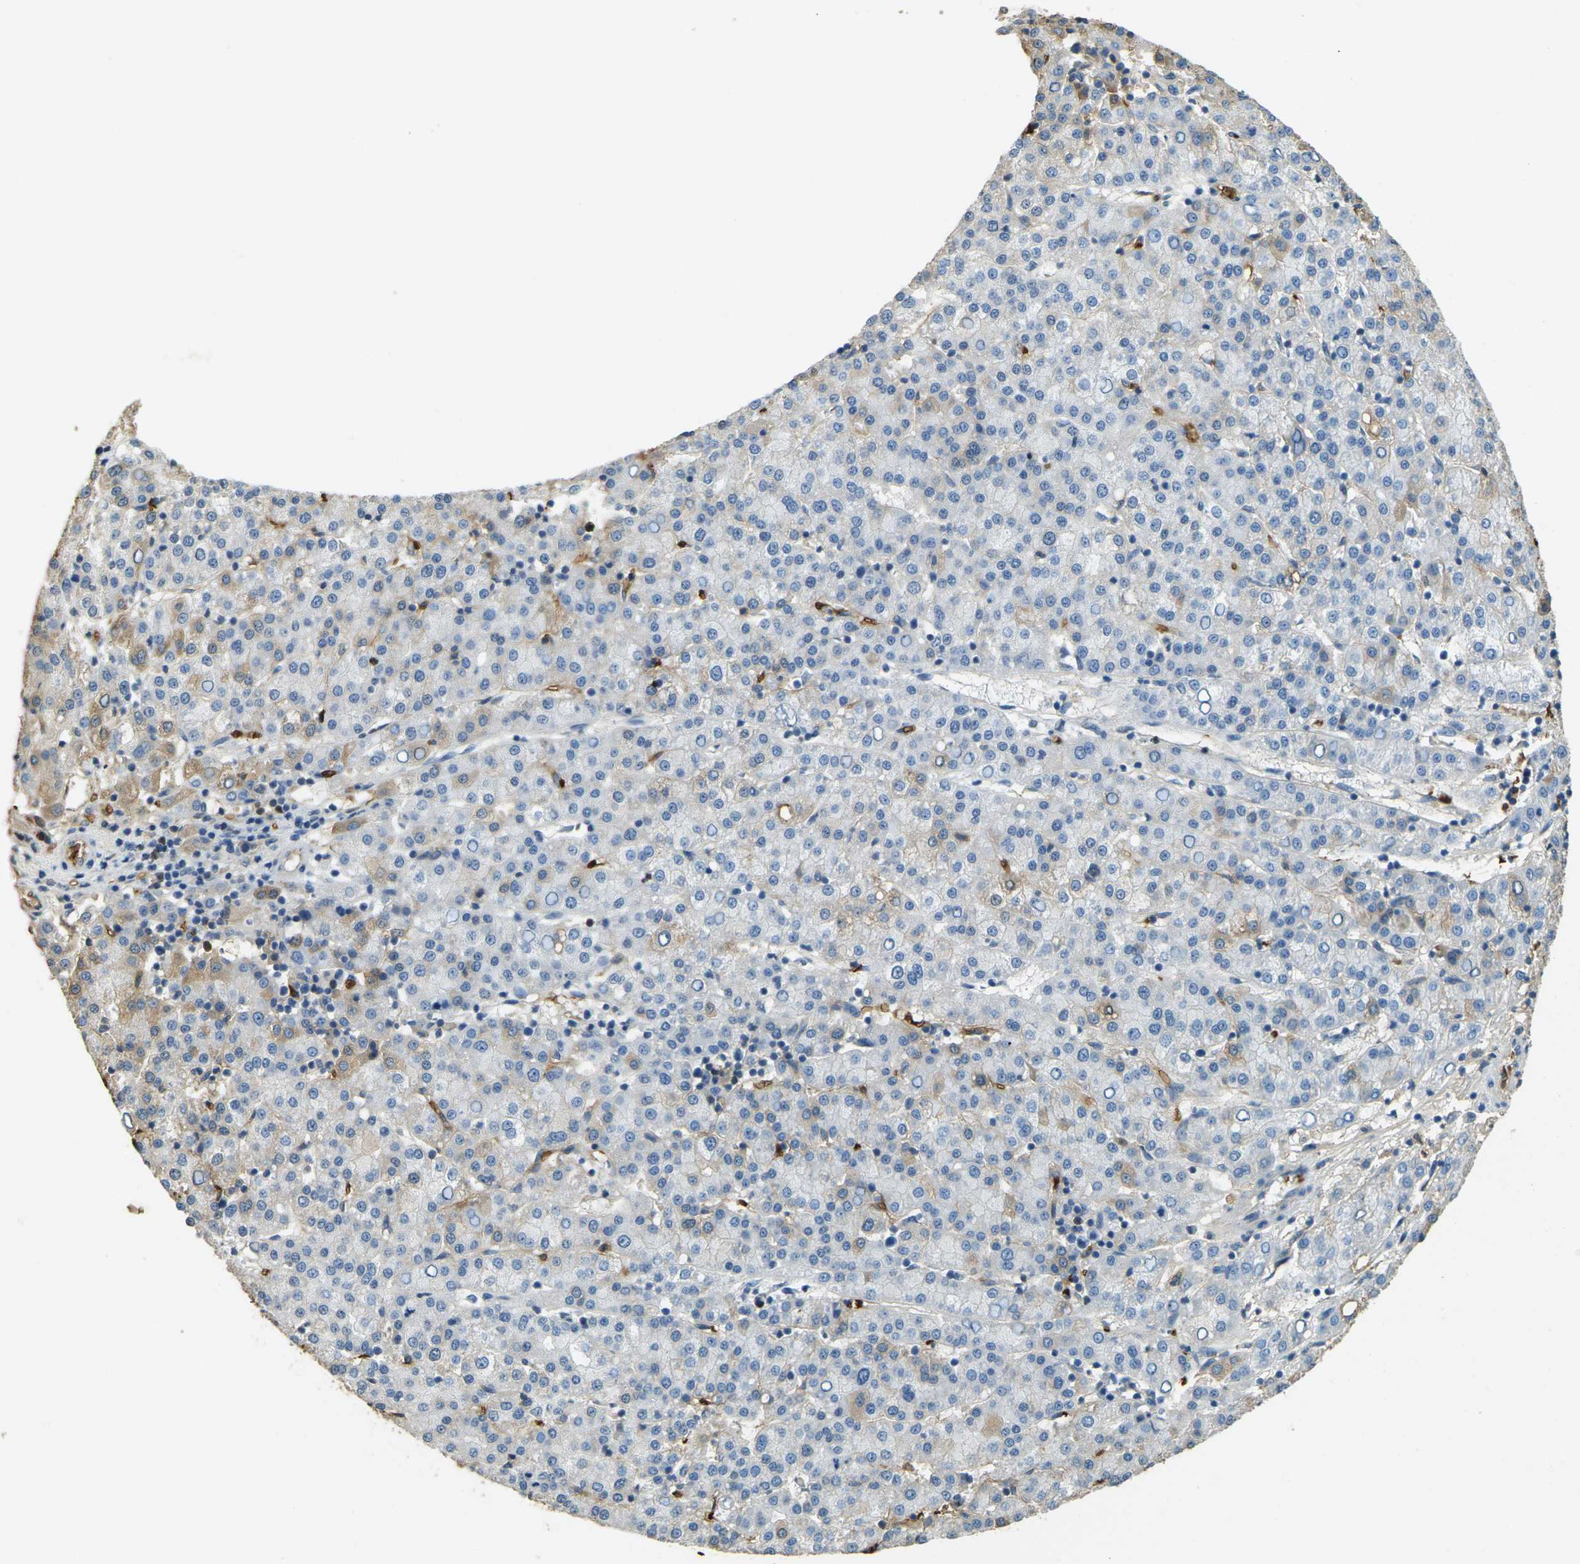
{"staining": {"intensity": "weak", "quantity": "<25%", "location": "cytoplasmic/membranous"}, "tissue": "liver cancer", "cell_type": "Tumor cells", "image_type": "cancer", "snomed": [{"axis": "morphology", "description": "Carcinoma, Hepatocellular, NOS"}, {"axis": "topography", "description": "Liver"}], "caption": "IHC of human liver cancer exhibits no positivity in tumor cells.", "gene": "HBB", "patient": {"sex": "female", "age": 58}}